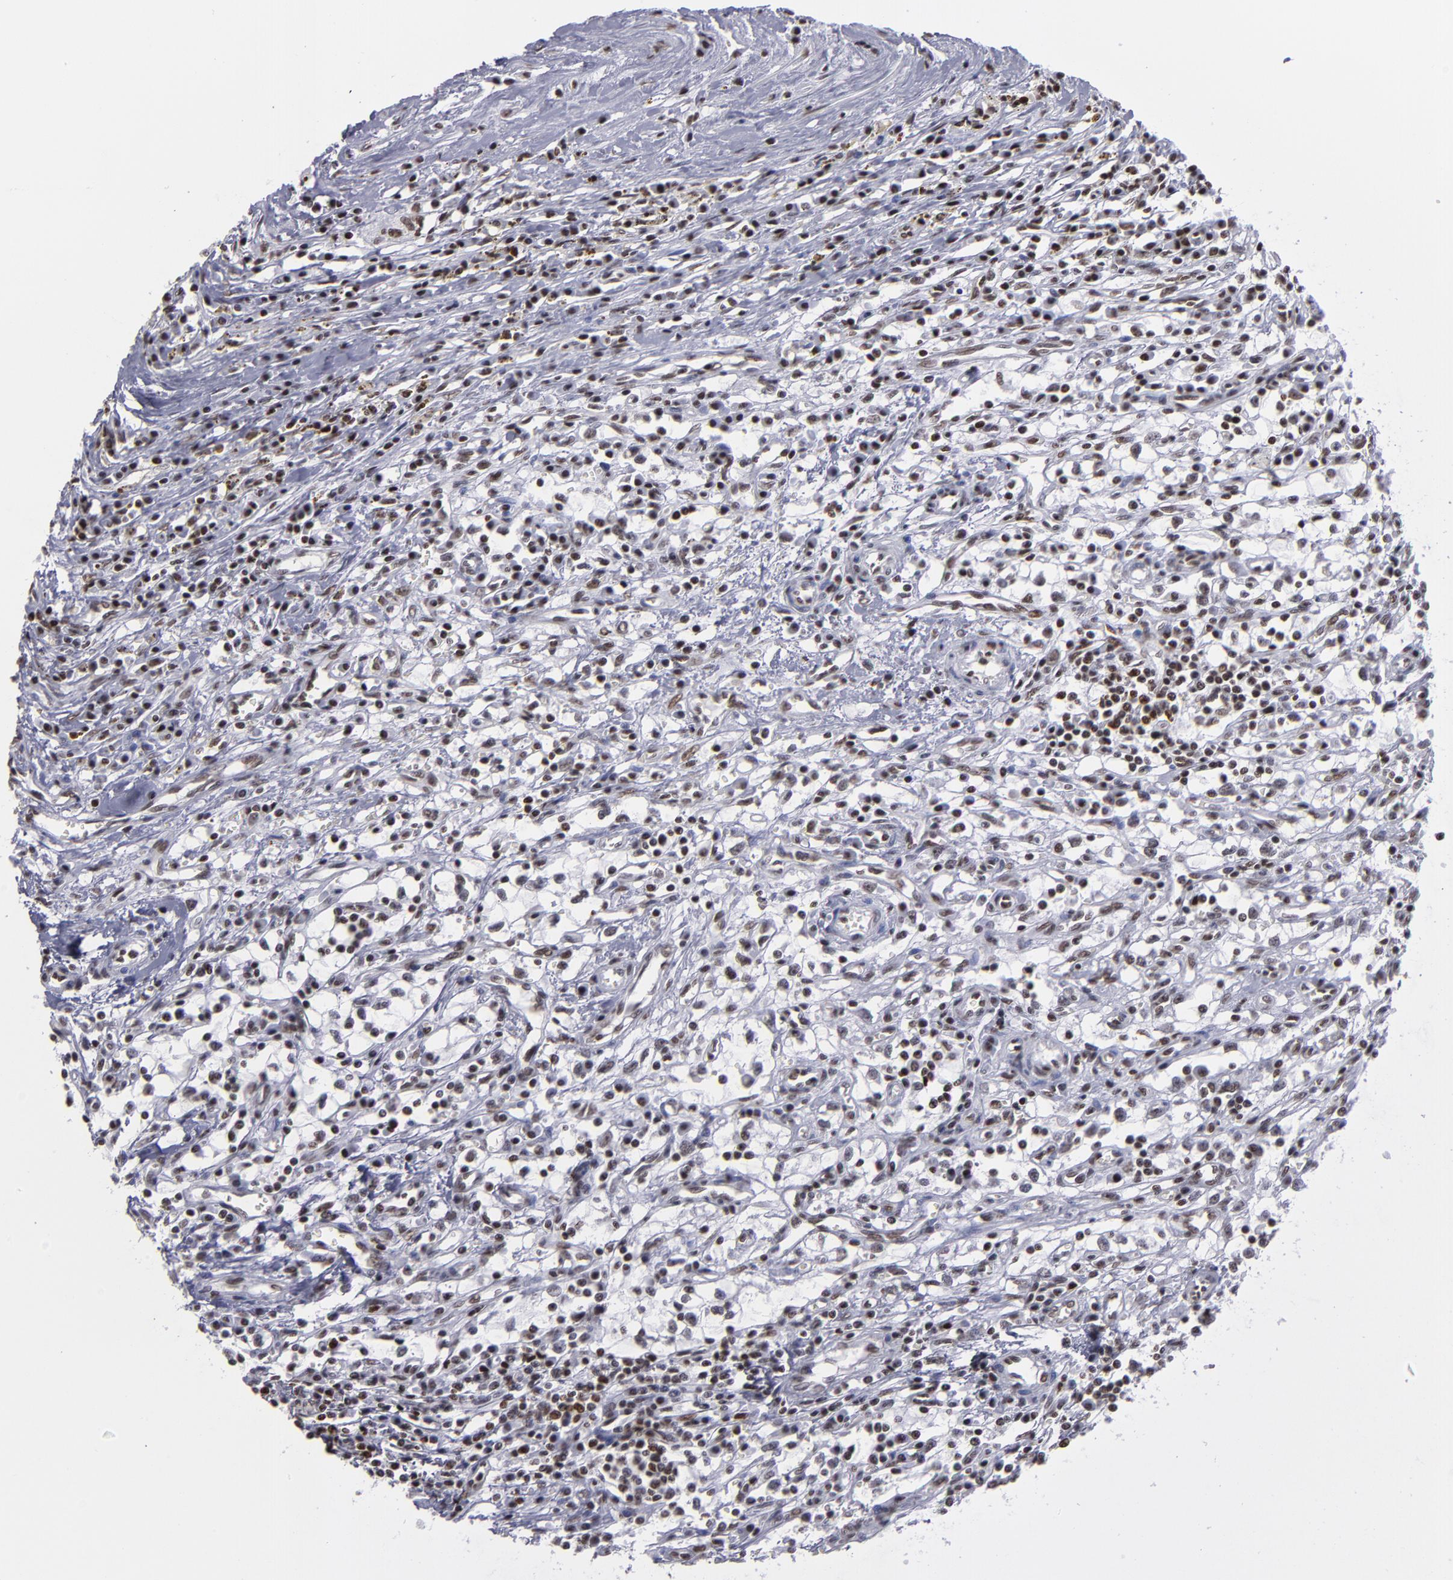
{"staining": {"intensity": "weak", "quantity": "25%-75%", "location": "nuclear"}, "tissue": "renal cancer", "cell_type": "Tumor cells", "image_type": "cancer", "snomed": [{"axis": "morphology", "description": "Adenocarcinoma, NOS"}, {"axis": "topography", "description": "Kidney"}], "caption": "Weak nuclear protein staining is present in approximately 25%-75% of tumor cells in adenocarcinoma (renal). Immunohistochemistry stains the protein in brown and the nuclei are stained blue.", "gene": "TERF2", "patient": {"sex": "male", "age": 82}}